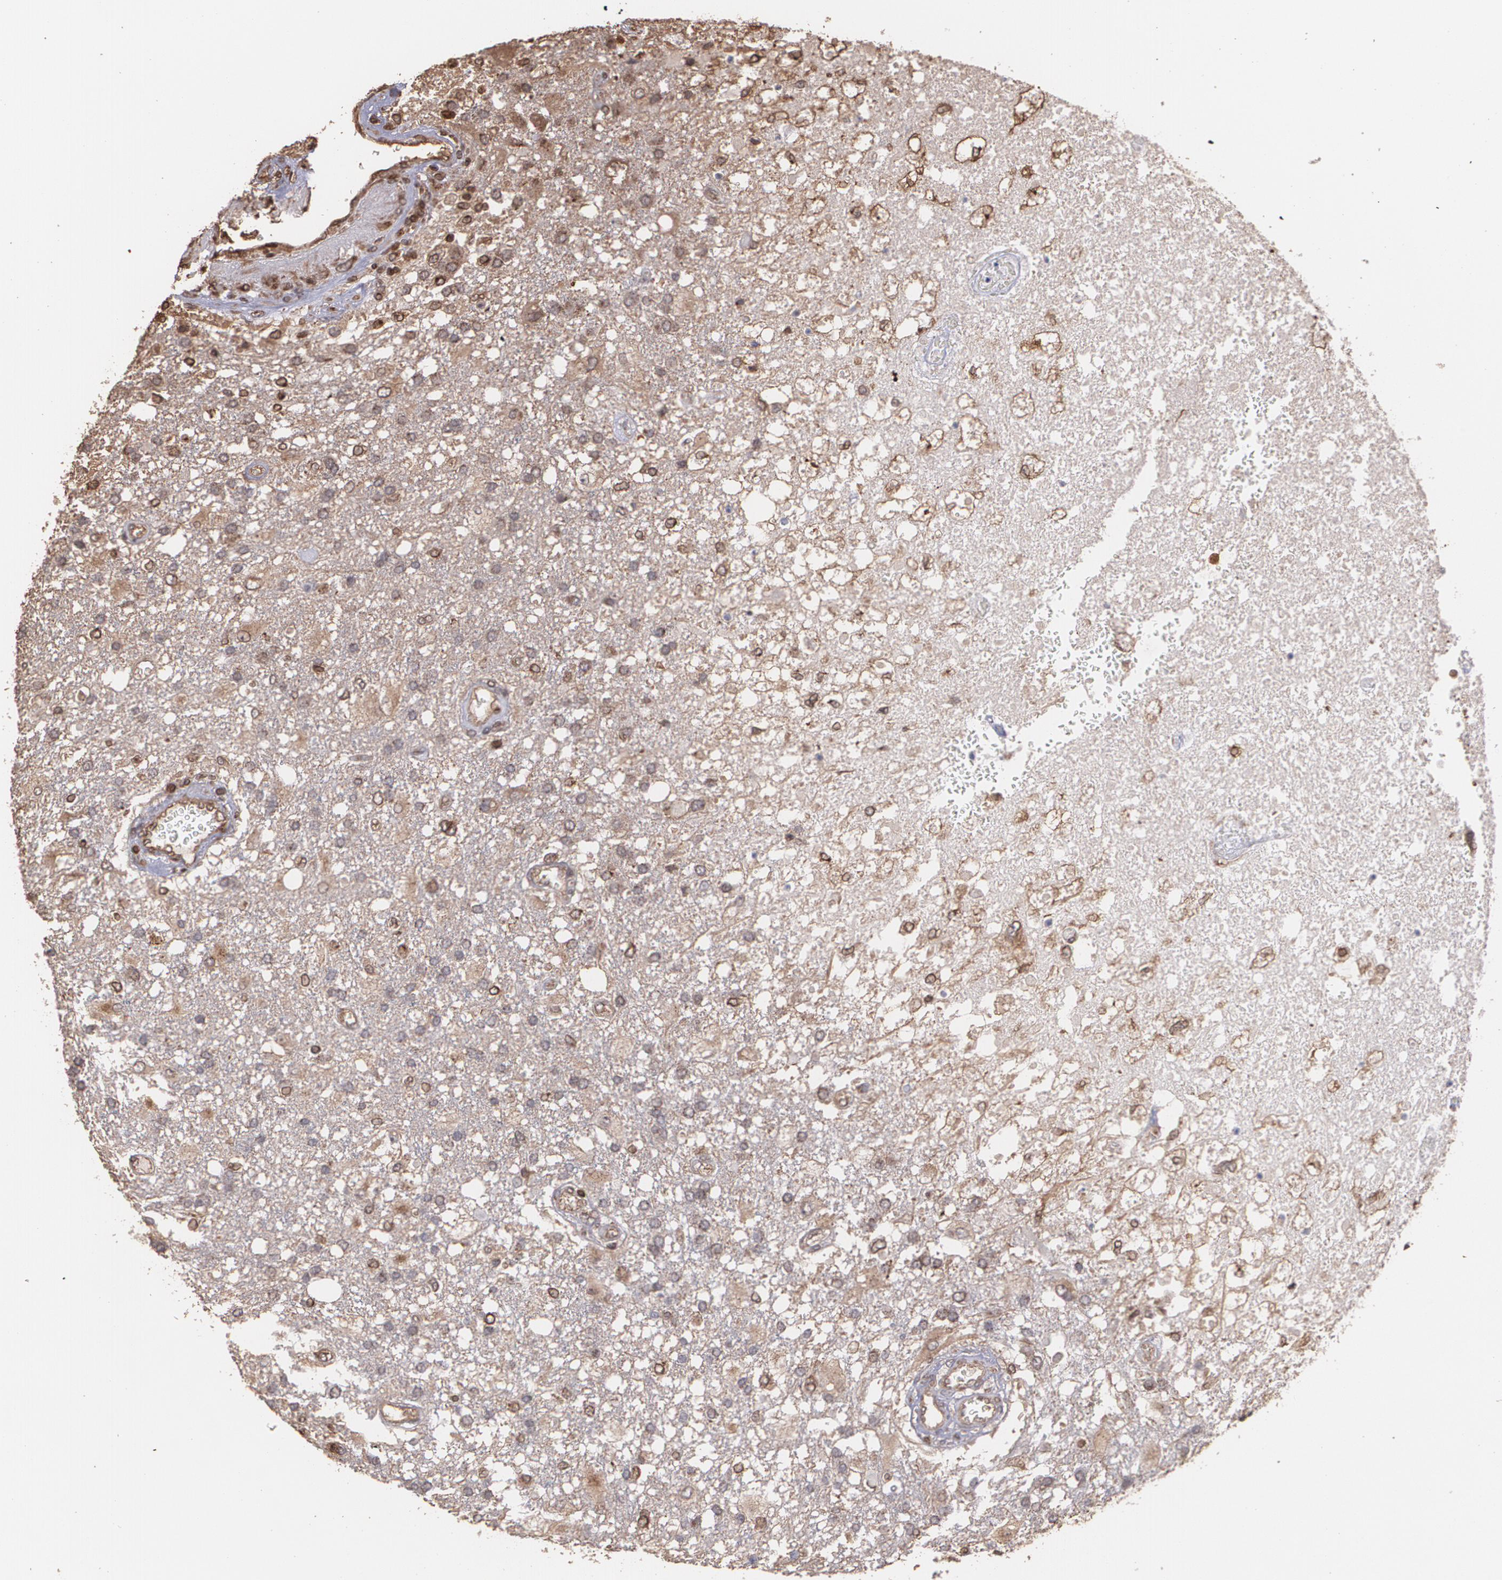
{"staining": {"intensity": "moderate", "quantity": "25%-75%", "location": "cytoplasmic/membranous"}, "tissue": "glioma", "cell_type": "Tumor cells", "image_type": "cancer", "snomed": [{"axis": "morphology", "description": "Glioma, malignant, High grade"}, {"axis": "topography", "description": "Cerebral cortex"}], "caption": "Immunohistochemical staining of glioma displays moderate cytoplasmic/membranous protein positivity in about 25%-75% of tumor cells.", "gene": "TRIP11", "patient": {"sex": "male", "age": 79}}